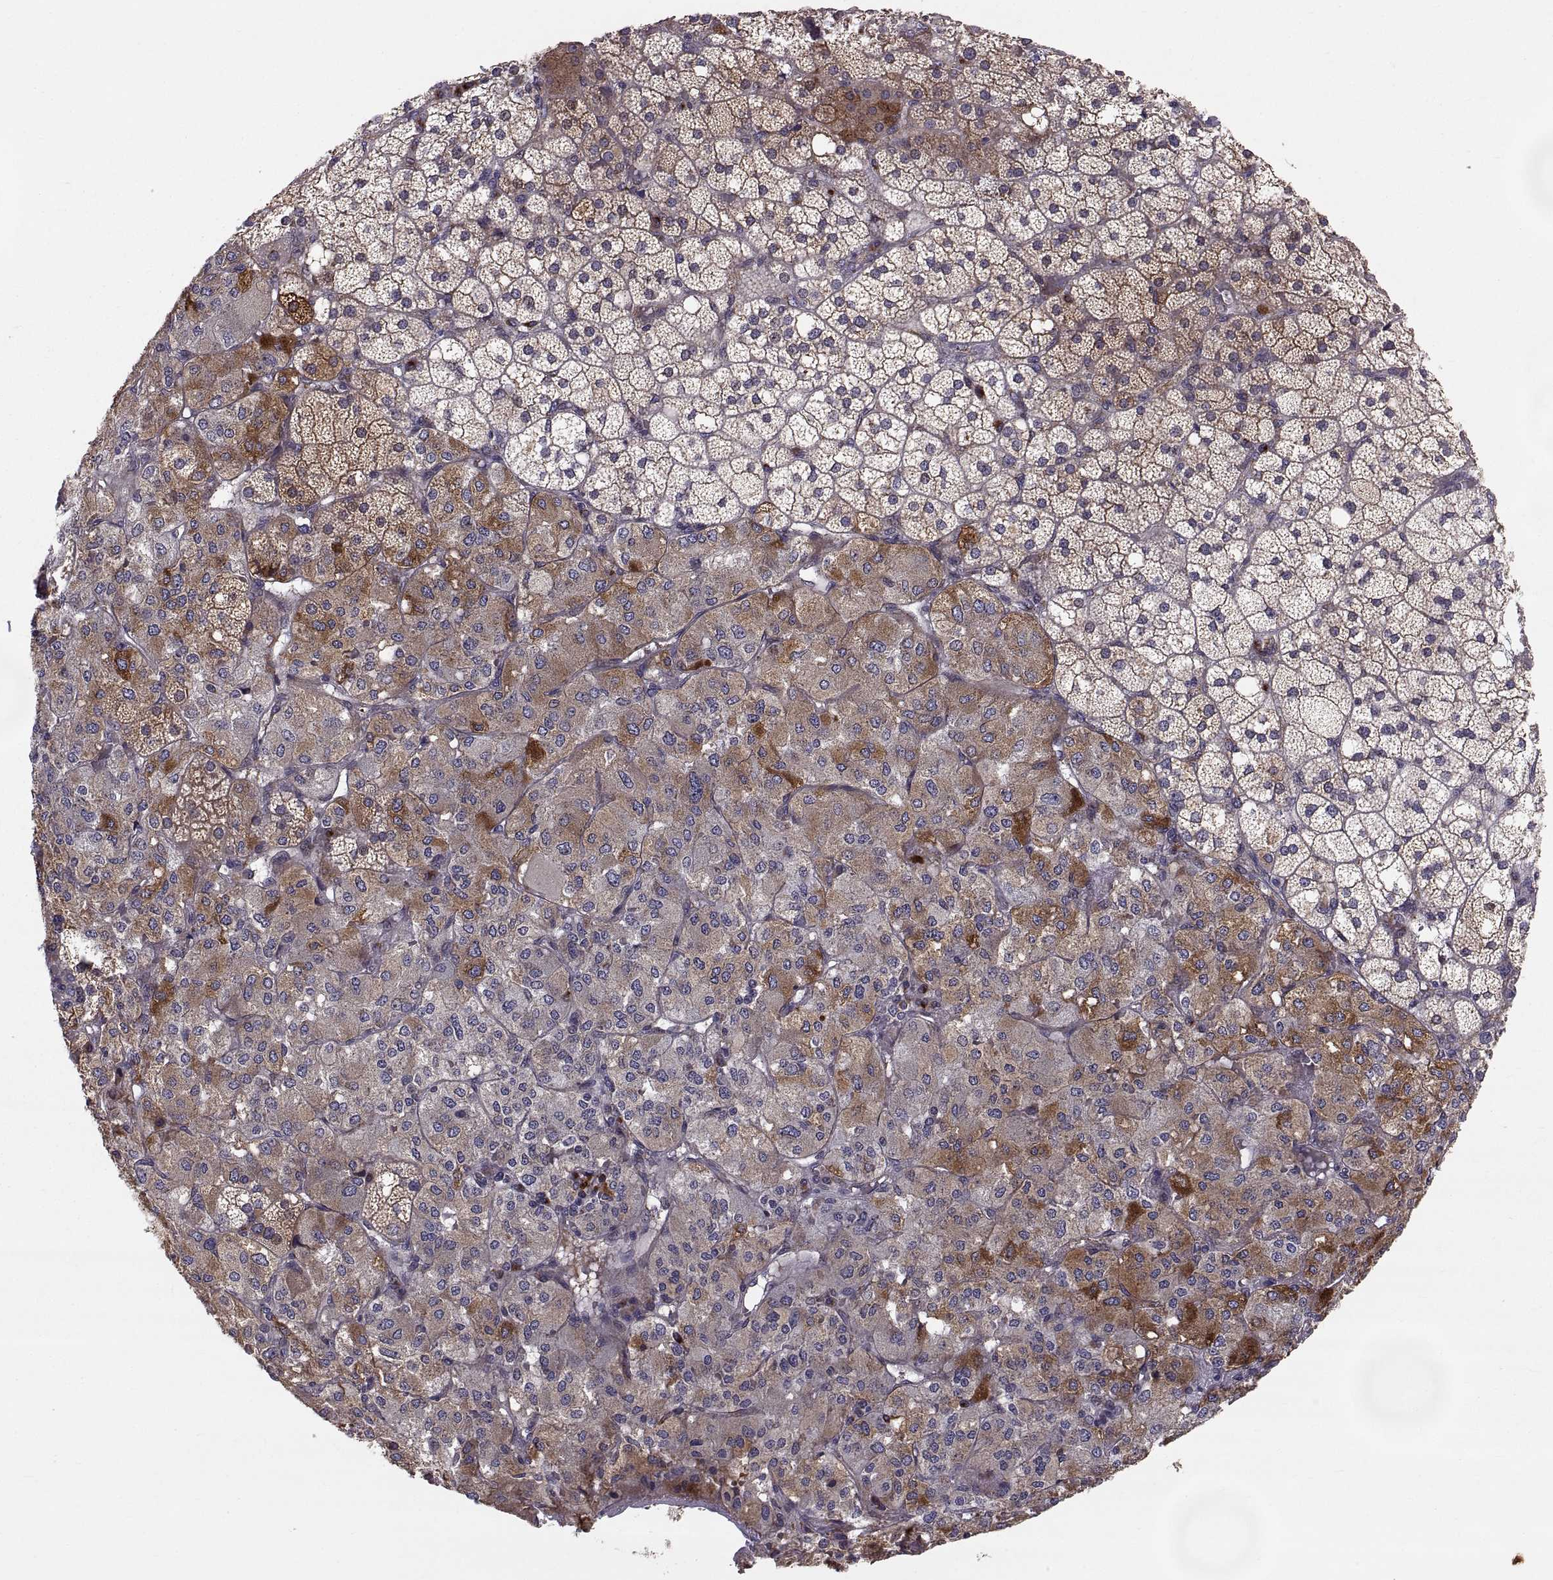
{"staining": {"intensity": "moderate", "quantity": "25%-75%", "location": "cytoplasmic/membranous"}, "tissue": "adrenal gland", "cell_type": "Glandular cells", "image_type": "normal", "snomed": [{"axis": "morphology", "description": "Normal tissue, NOS"}, {"axis": "topography", "description": "Adrenal gland"}], "caption": "An image of human adrenal gland stained for a protein demonstrates moderate cytoplasmic/membranous brown staining in glandular cells. The protein of interest is shown in brown color, while the nuclei are stained blue.", "gene": "TESC", "patient": {"sex": "male", "age": 53}}